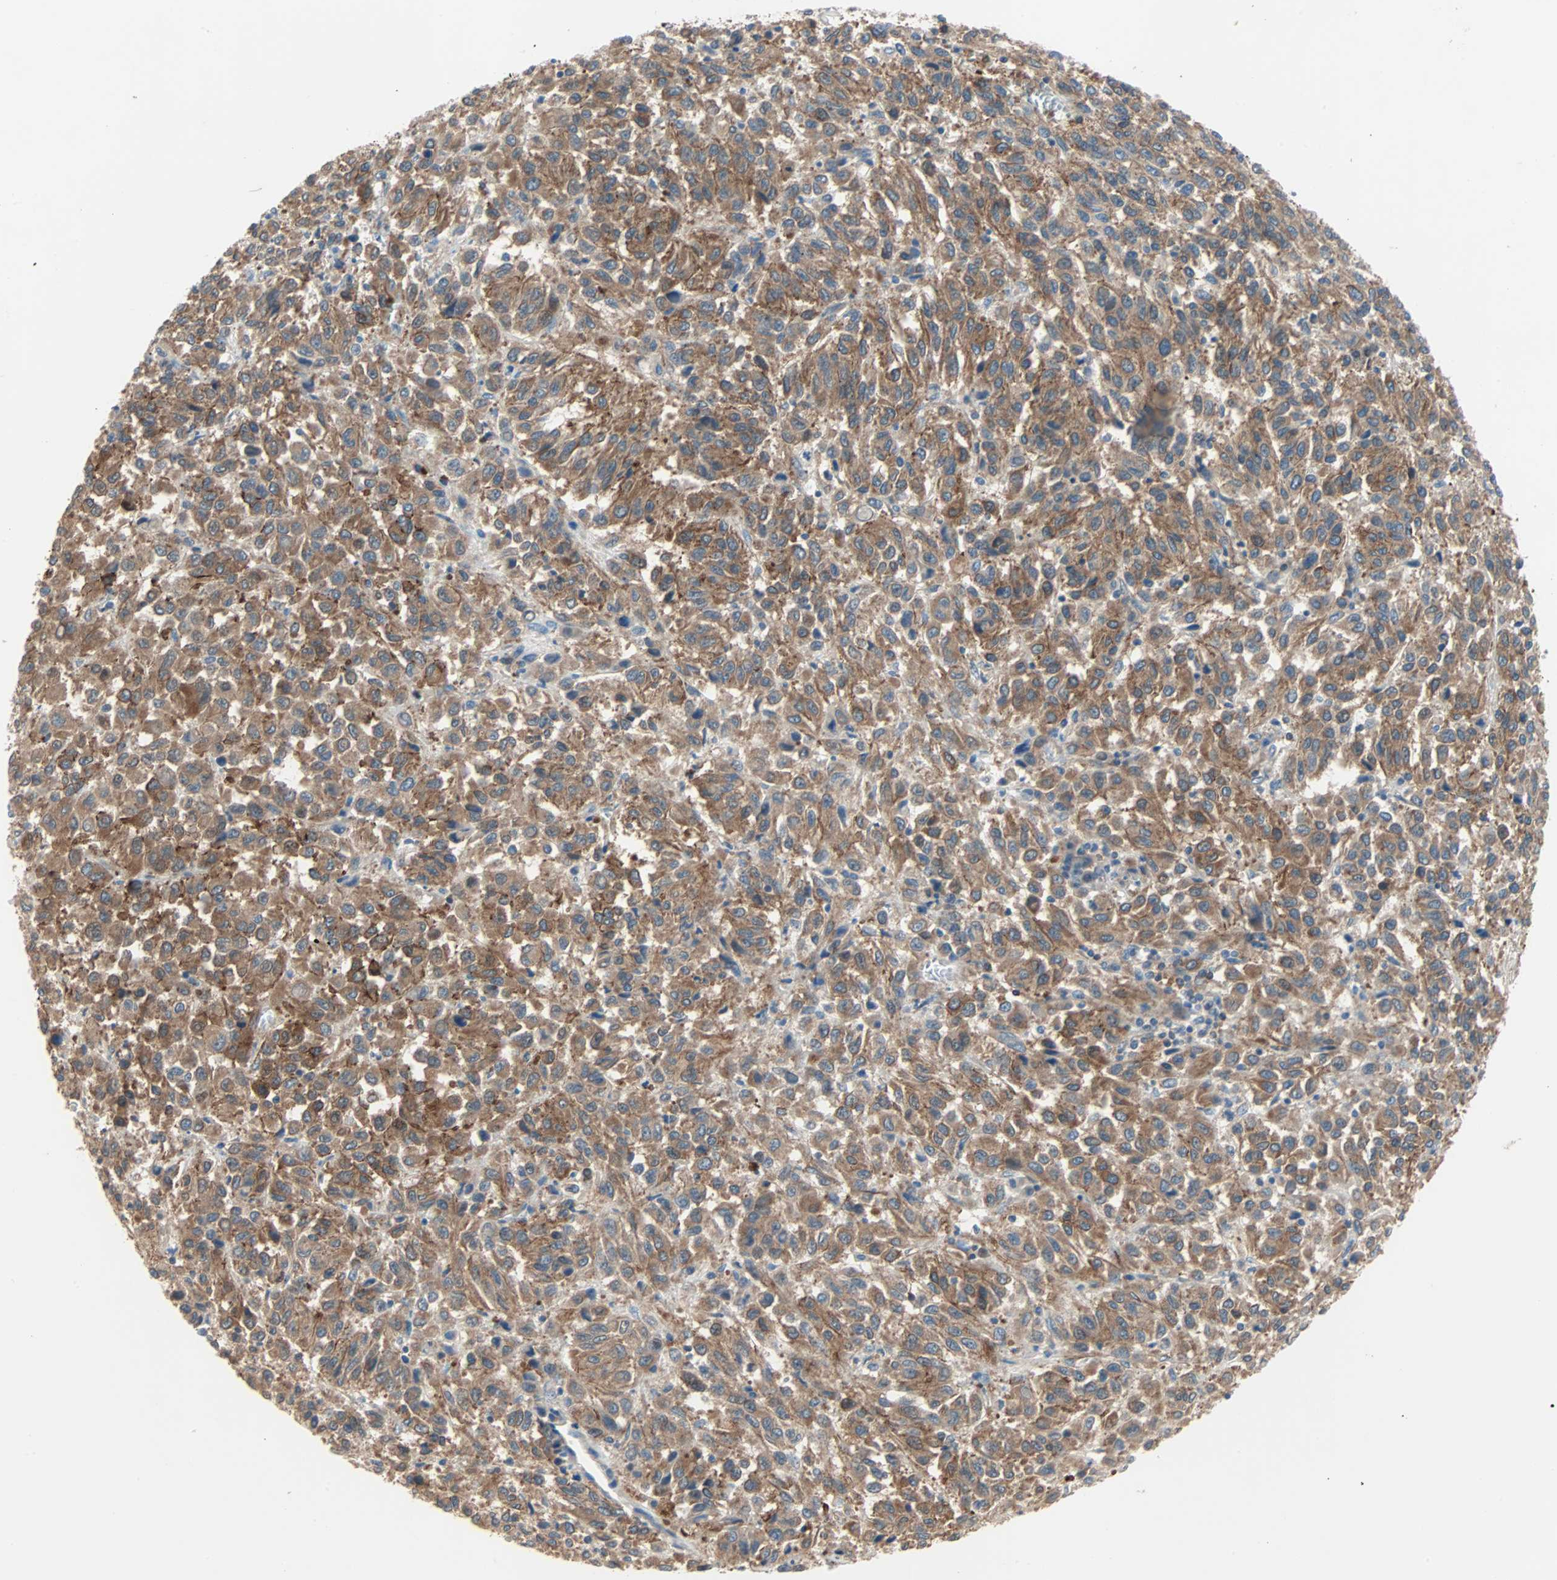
{"staining": {"intensity": "strong", "quantity": ">75%", "location": "cytoplasmic/membranous"}, "tissue": "melanoma", "cell_type": "Tumor cells", "image_type": "cancer", "snomed": [{"axis": "morphology", "description": "Malignant melanoma, Metastatic site"}, {"axis": "topography", "description": "Lung"}], "caption": "An IHC photomicrograph of tumor tissue is shown. Protein staining in brown shows strong cytoplasmic/membranous positivity in melanoma within tumor cells.", "gene": "TNFRSF12A", "patient": {"sex": "male", "age": 64}}